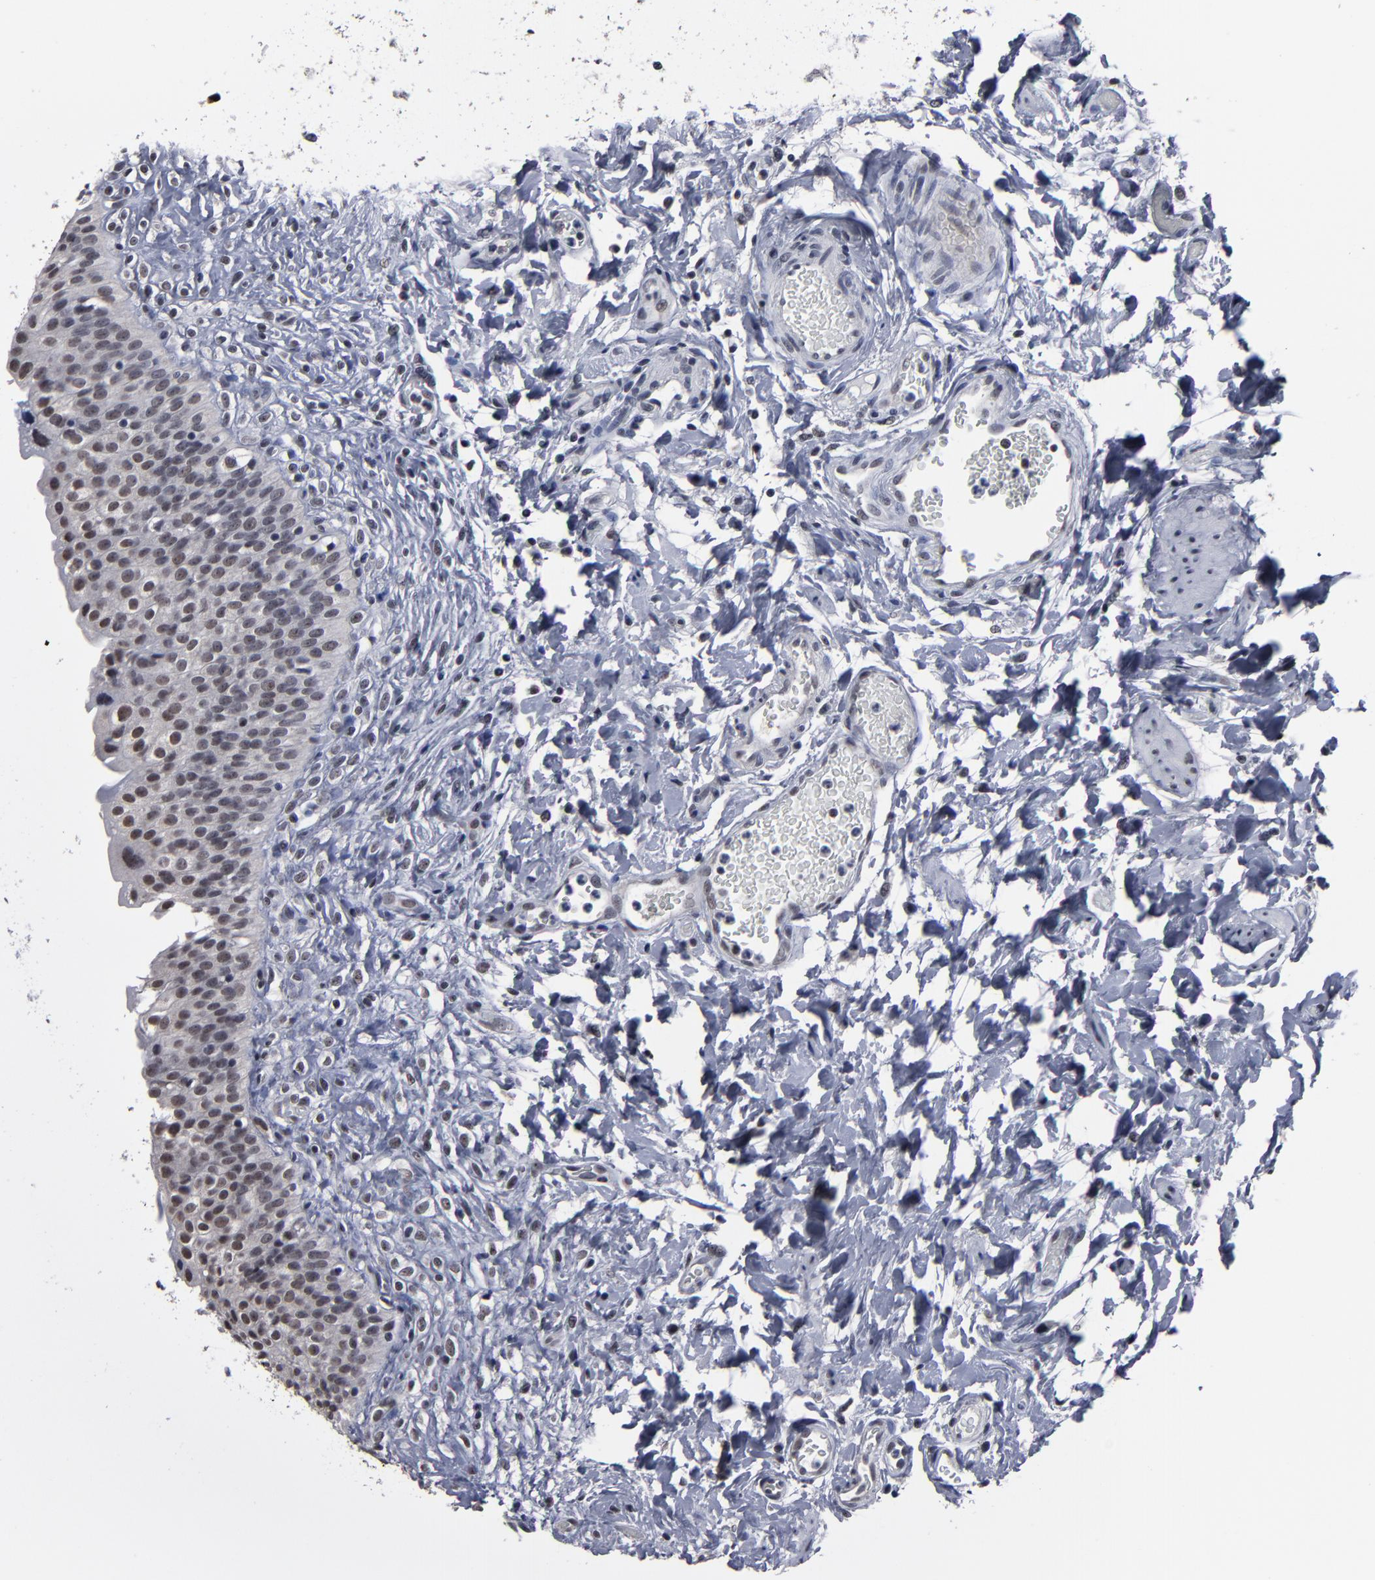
{"staining": {"intensity": "moderate", "quantity": "25%-75%", "location": "nuclear"}, "tissue": "urinary bladder", "cell_type": "Urothelial cells", "image_type": "normal", "snomed": [{"axis": "morphology", "description": "Normal tissue, NOS"}, {"axis": "topography", "description": "Urinary bladder"}], "caption": "Immunohistochemistry (DAB (3,3'-diaminobenzidine)) staining of unremarkable human urinary bladder reveals moderate nuclear protein positivity in about 25%-75% of urothelial cells. Using DAB (brown) and hematoxylin (blue) stains, captured at high magnification using brightfield microscopy.", "gene": "SSRP1", "patient": {"sex": "female", "age": 80}}